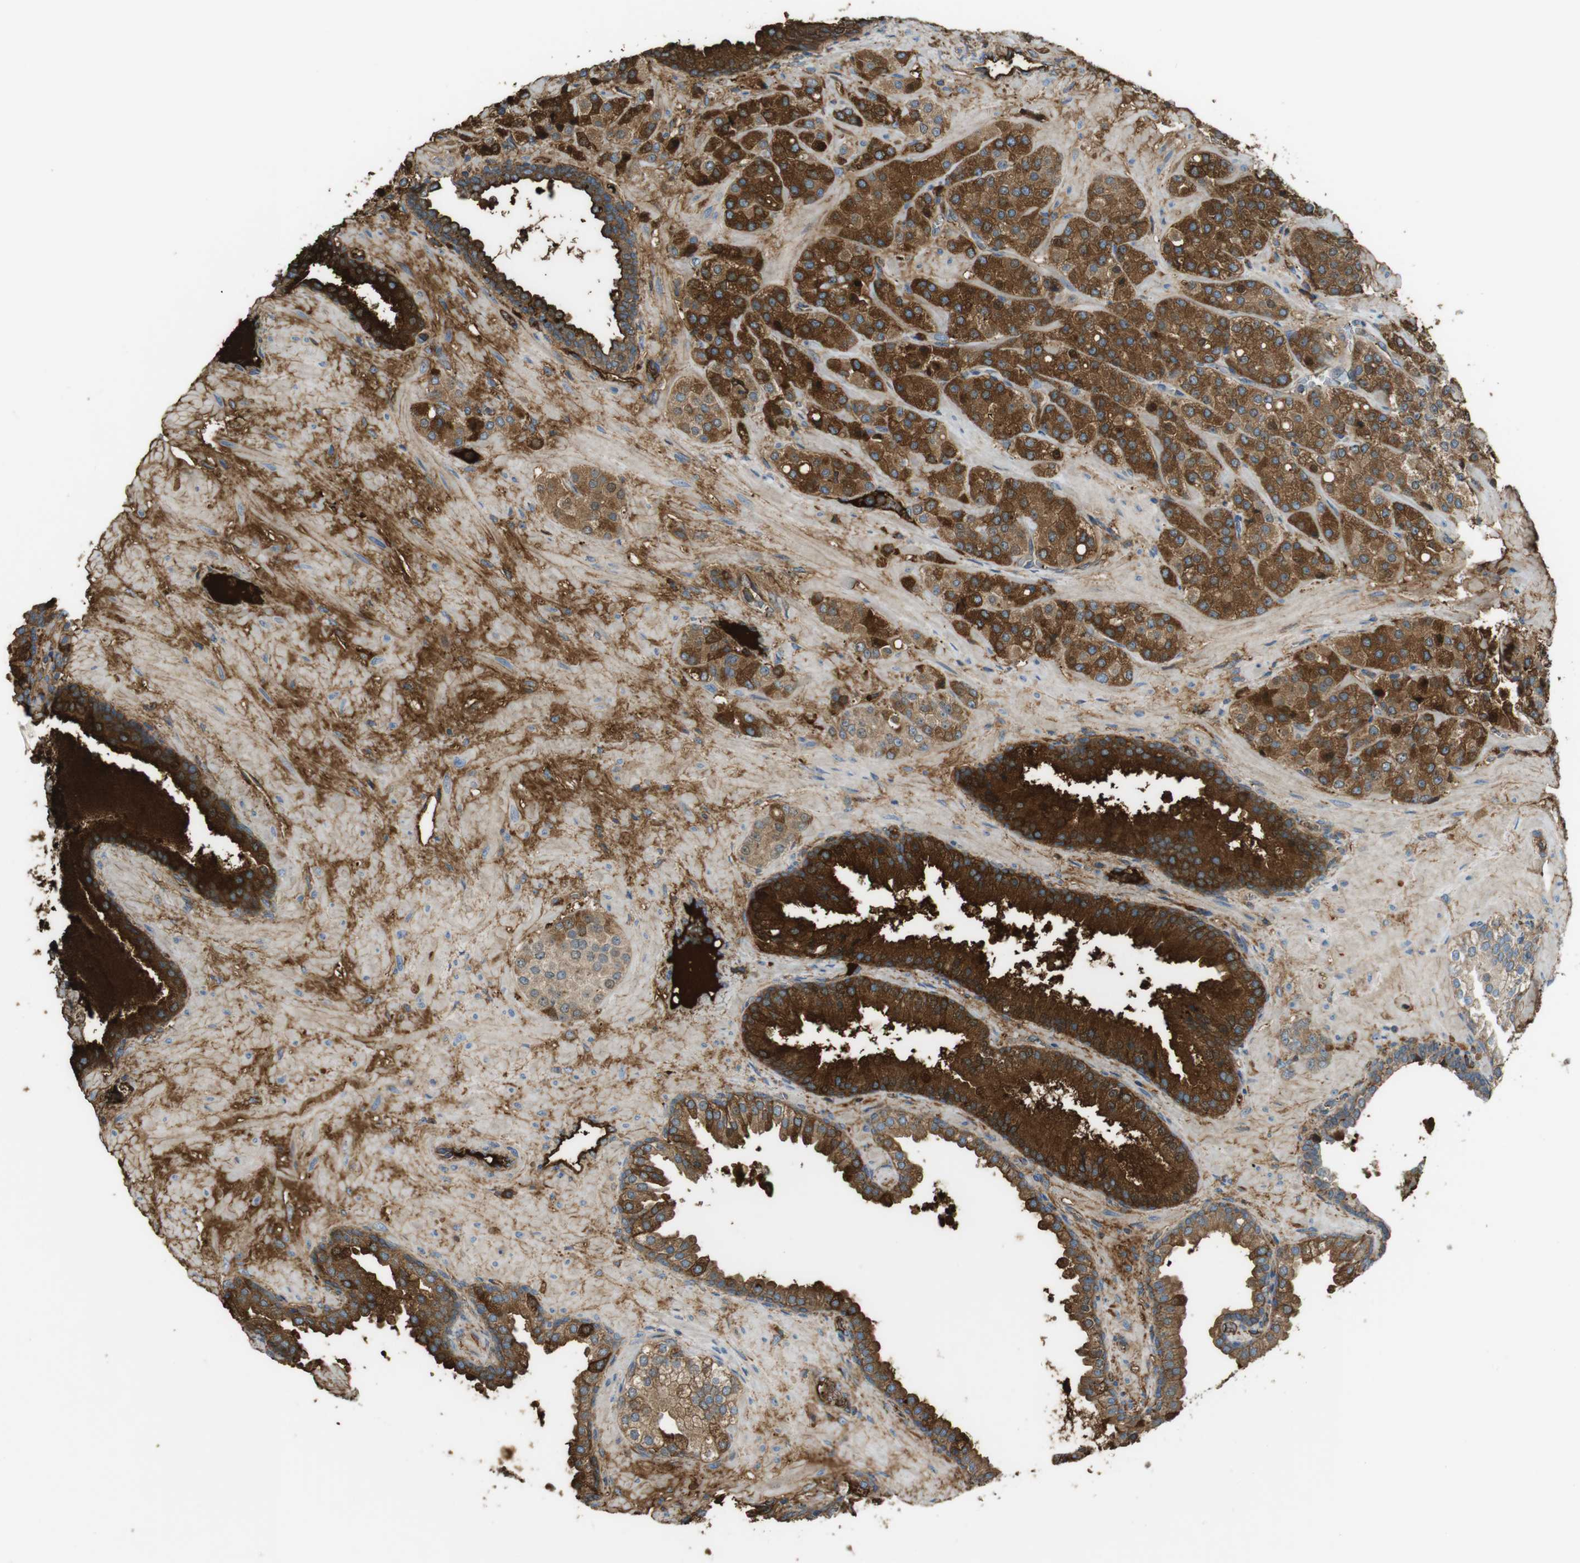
{"staining": {"intensity": "strong", "quantity": "25%-75%", "location": "cytoplasmic/membranous"}, "tissue": "prostate cancer", "cell_type": "Tumor cells", "image_type": "cancer", "snomed": [{"axis": "morphology", "description": "Adenocarcinoma, High grade"}, {"axis": "topography", "description": "Prostate"}], "caption": "Brown immunohistochemical staining in prostate cancer (high-grade adenocarcinoma) reveals strong cytoplasmic/membranous expression in about 25%-75% of tumor cells.", "gene": "LTBP4", "patient": {"sex": "male", "age": 64}}